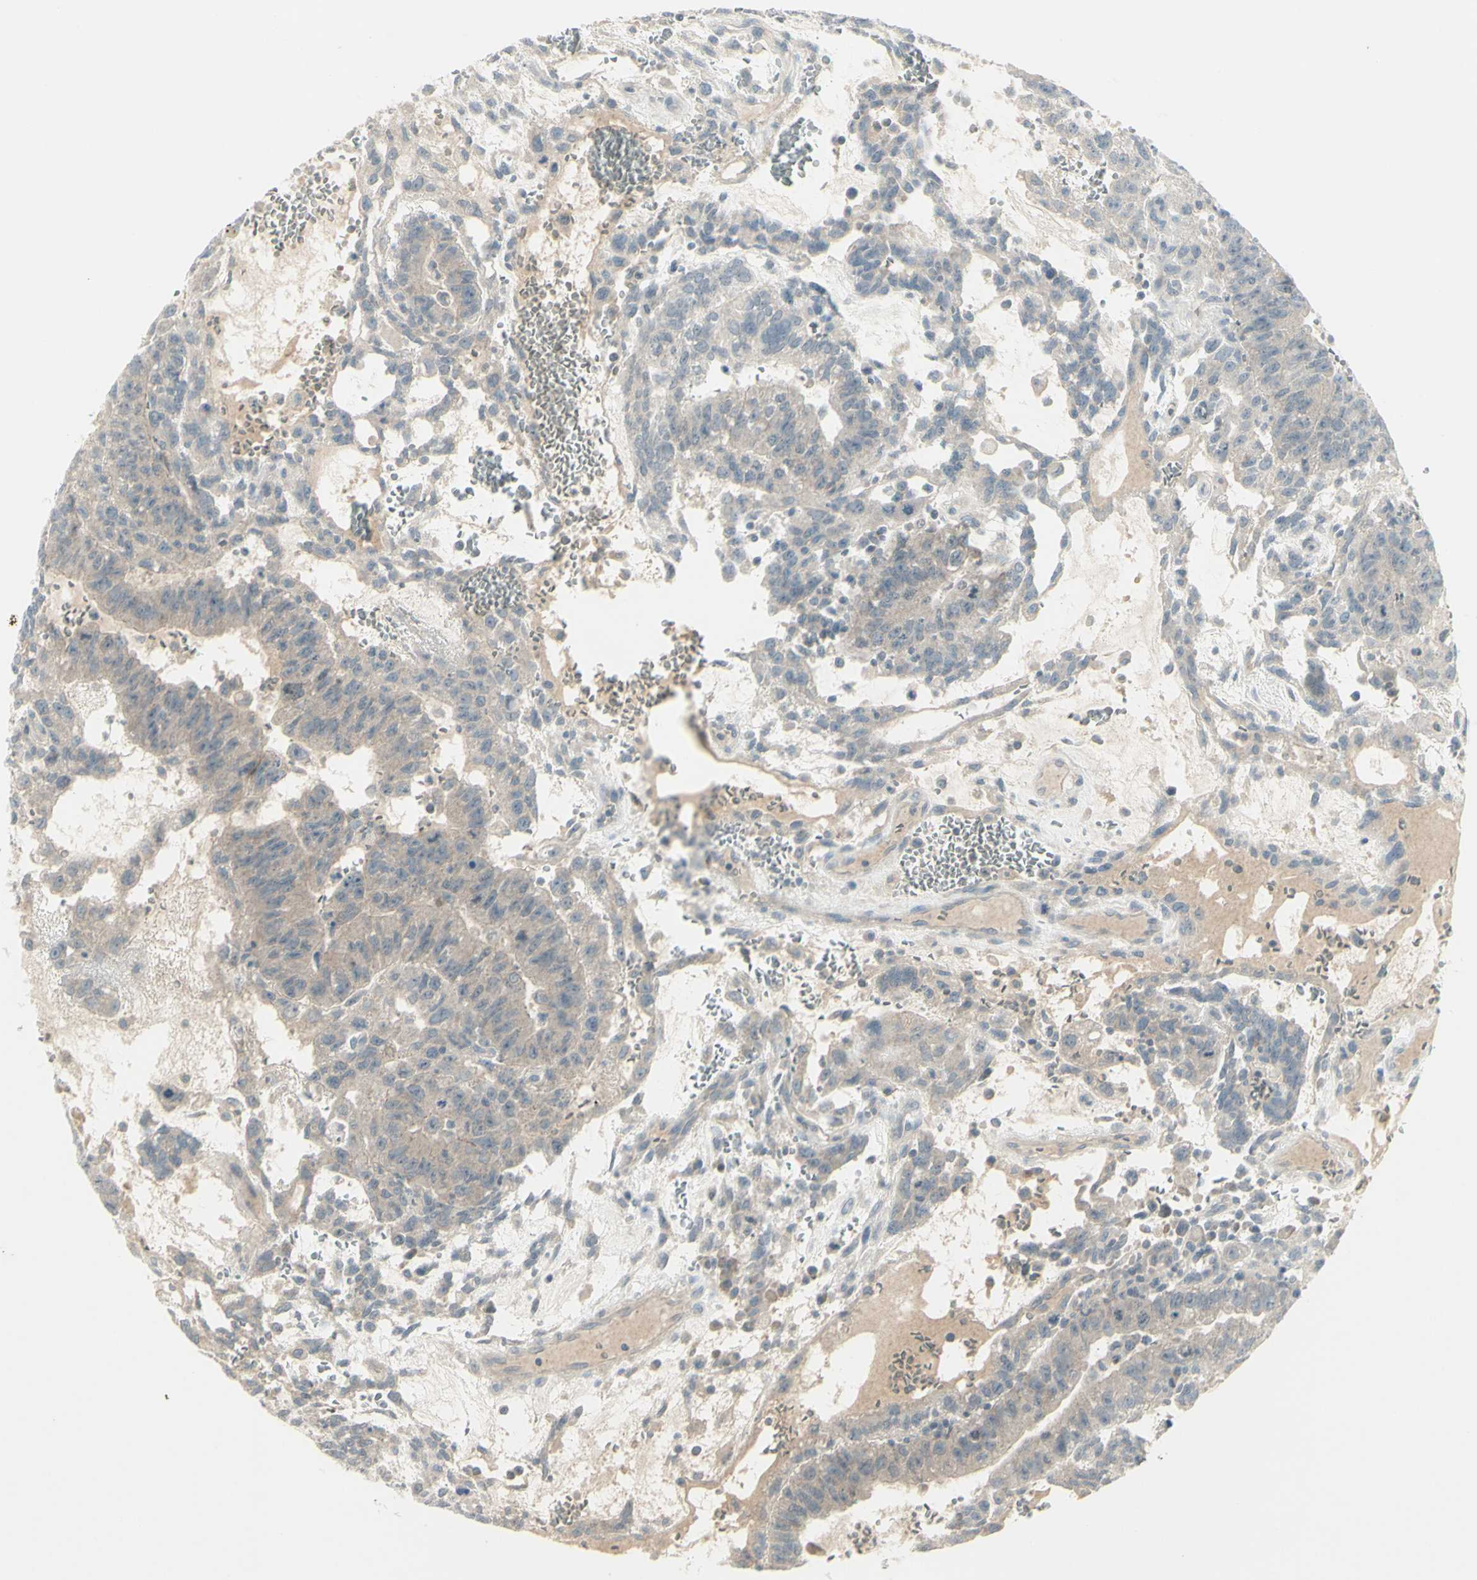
{"staining": {"intensity": "weak", "quantity": ">75%", "location": "cytoplasmic/membranous"}, "tissue": "testis cancer", "cell_type": "Tumor cells", "image_type": "cancer", "snomed": [{"axis": "morphology", "description": "Seminoma, NOS"}, {"axis": "morphology", "description": "Carcinoma, Embryonal, NOS"}, {"axis": "topography", "description": "Testis"}], "caption": "A micrograph of testis embryonal carcinoma stained for a protein exhibits weak cytoplasmic/membranous brown staining in tumor cells. The staining was performed using DAB (3,3'-diaminobenzidine), with brown indicating positive protein expression. Nuclei are stained blue with hematoxylin.", "gene": "SH3GL2", "patient": {"sex": "male", "age": 52}}